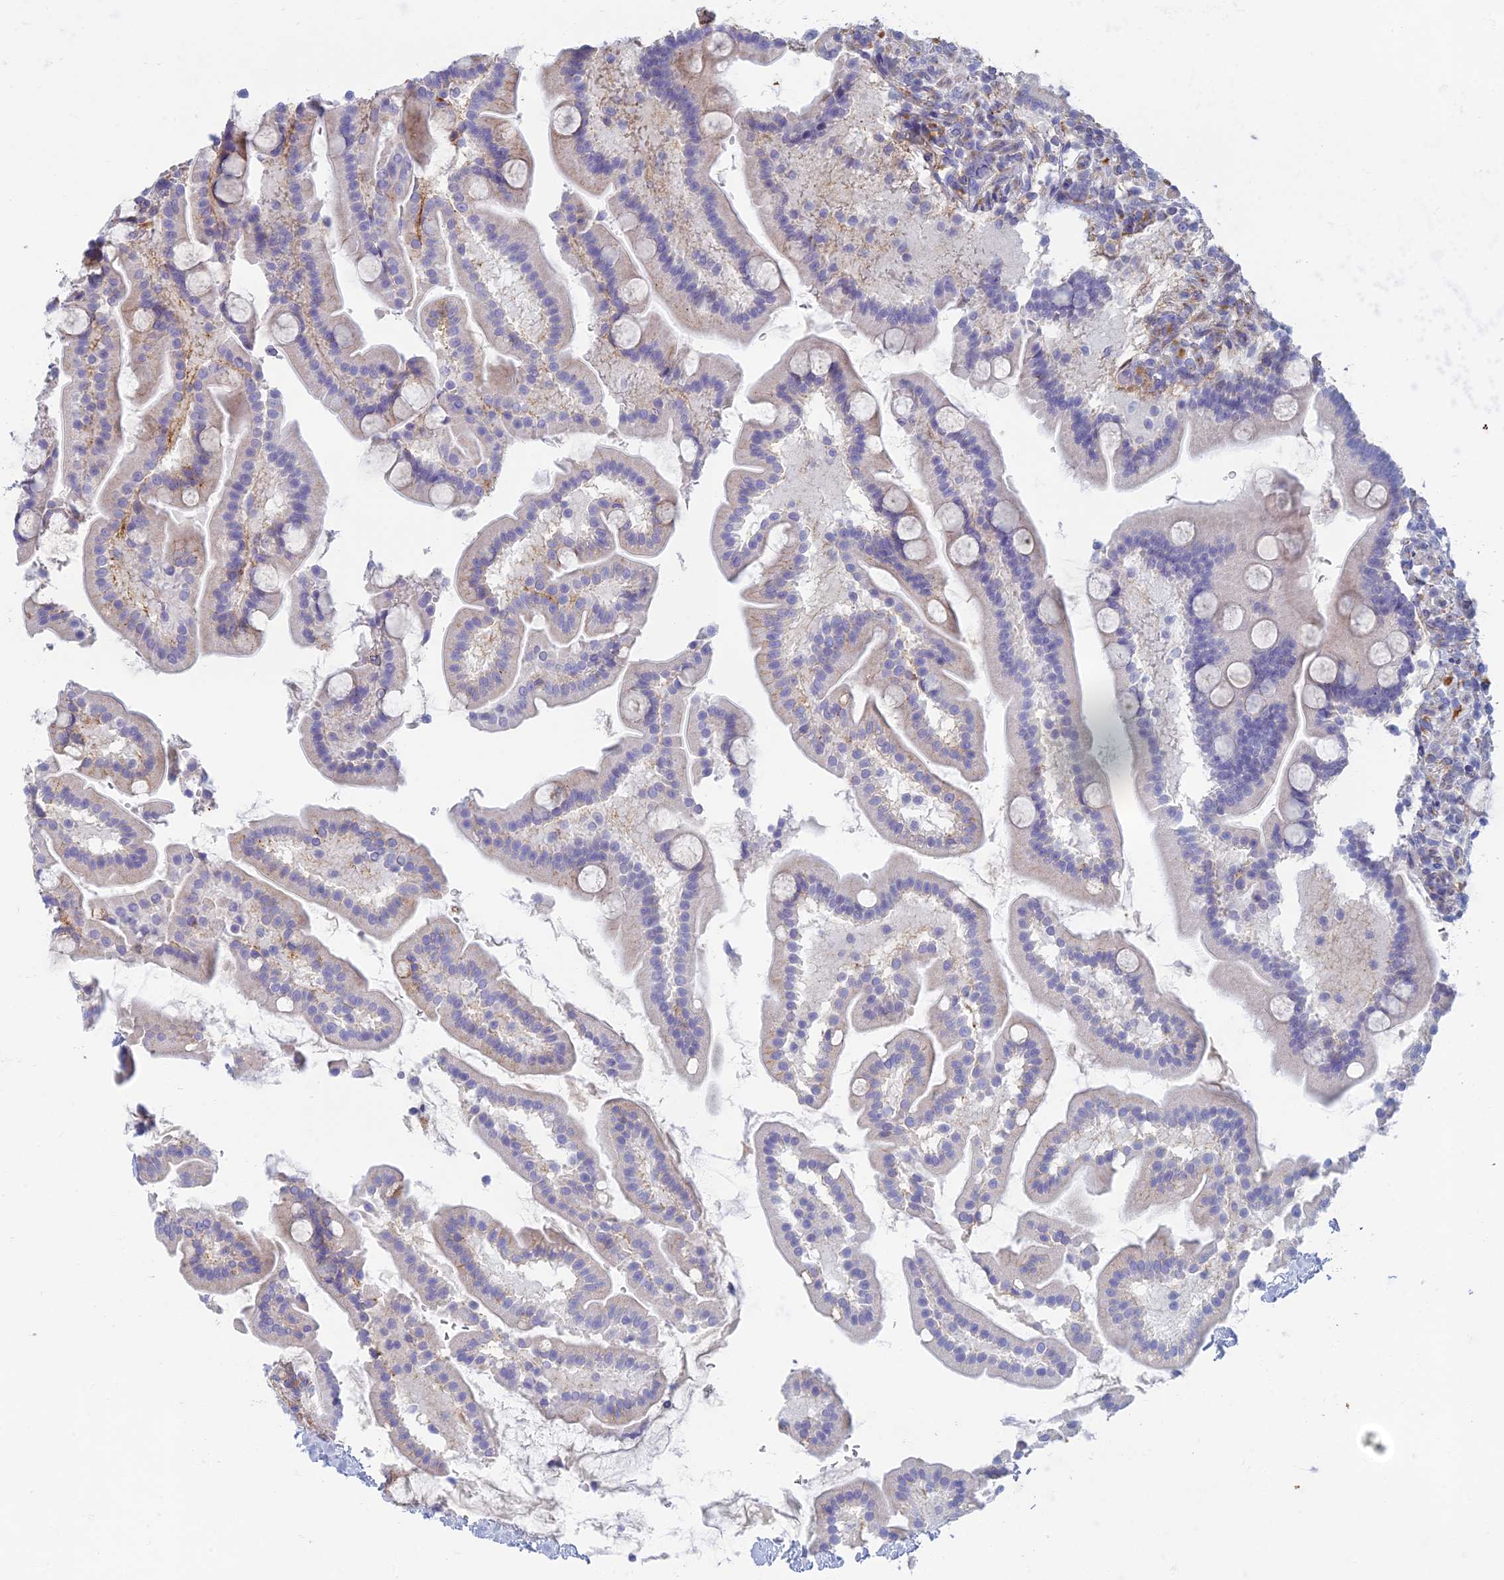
{"staining": {"intensity": "weak", "quantity": "<25%", "location": "cytoplasmic/membranous"}, "tissue": "duodenum", "cell_type": "Glandular cells", "image_type": "normal", "snomed": [{"axis": "morphology", "description": "Normal tissue, NOS"}, {"axis": "topography", "description": "Duodenum"}], "caption": "A high-resolution histopathology image shows immunohistochemistry staining of unremarkable duodenum, which shows no significant positivity in glandular cells.", "gene": "FERD3L", "patient": {"sex": "male", "age": 55}}